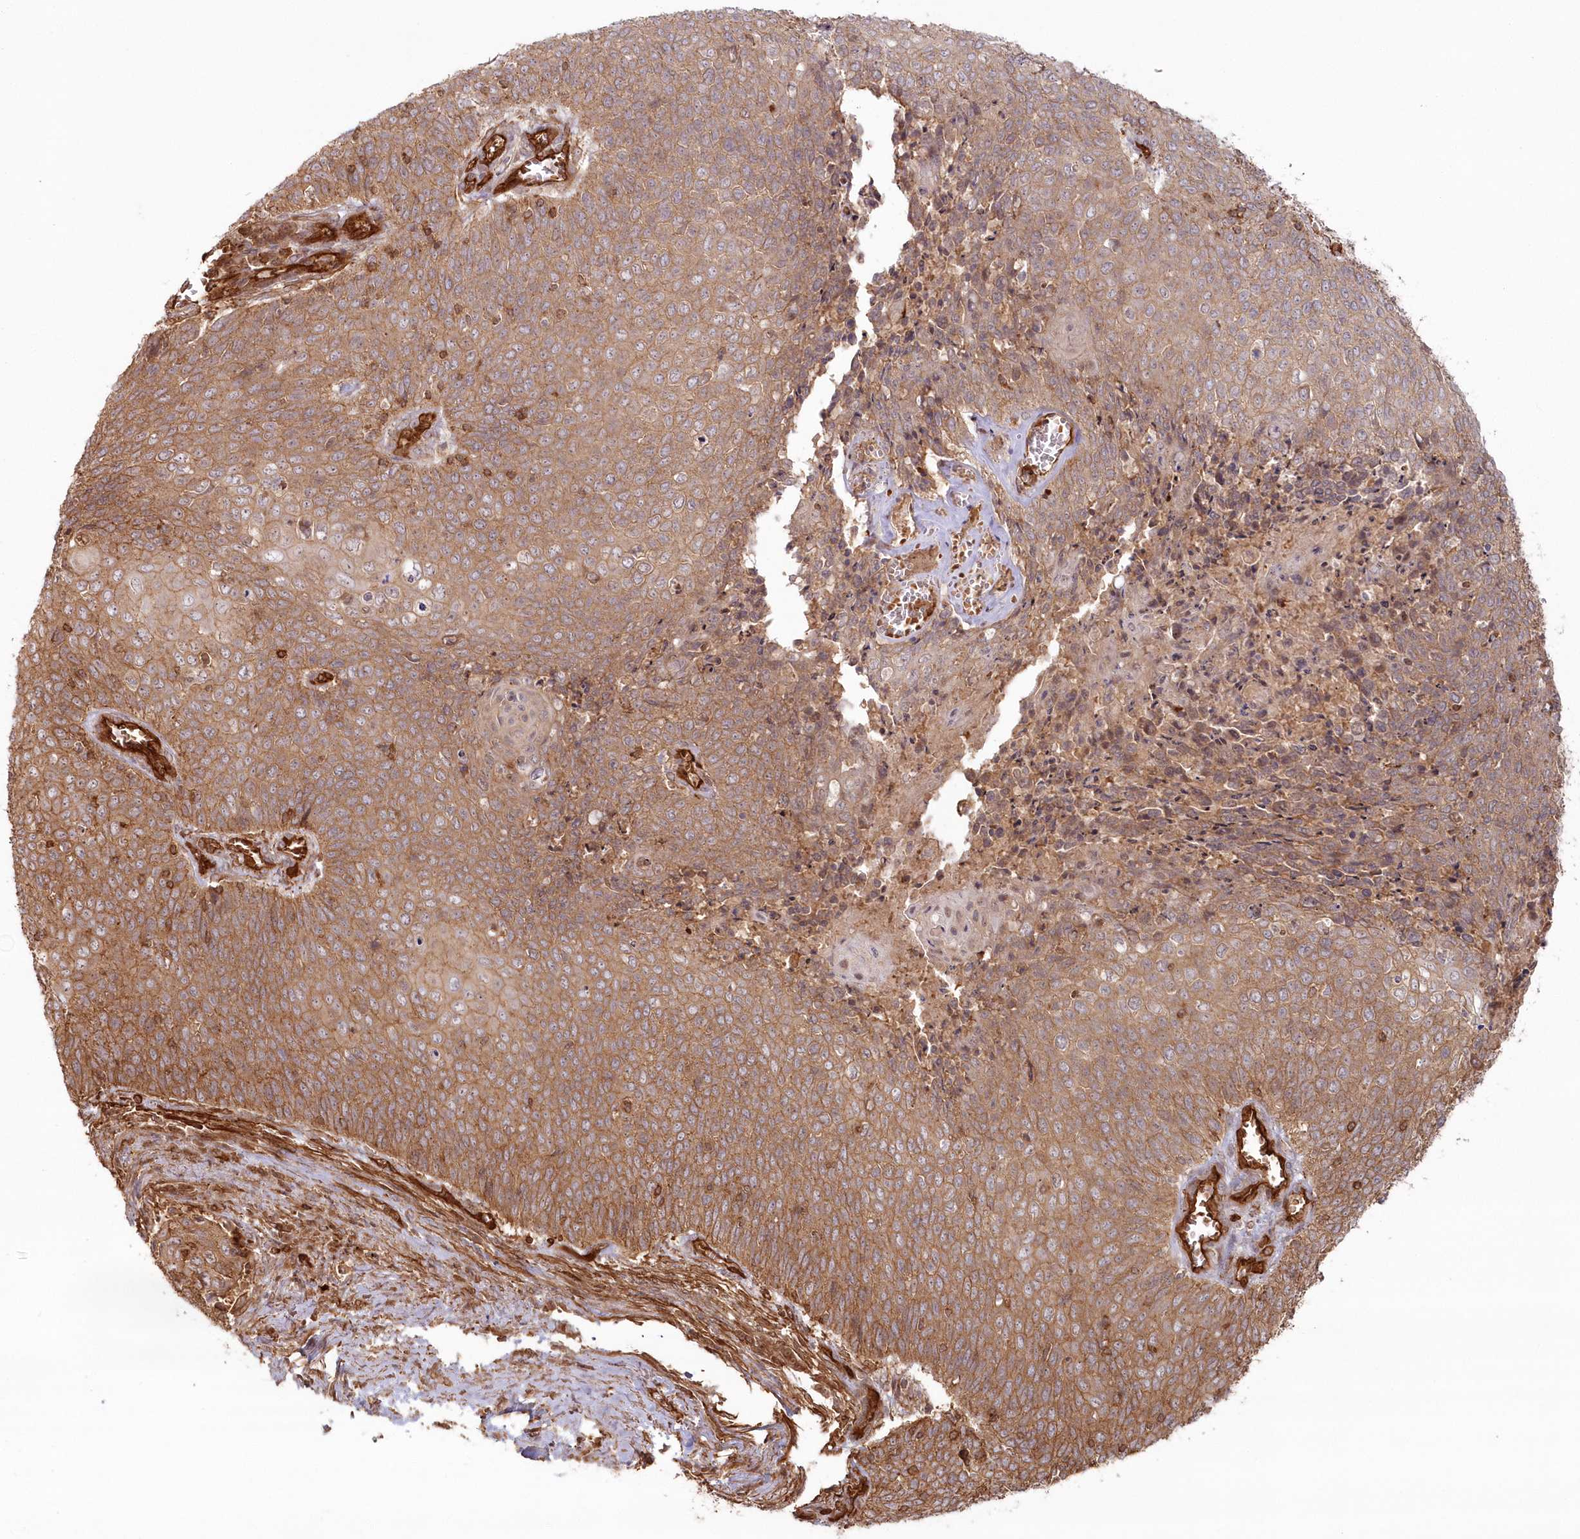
{"staining": {"intensity": "moderate", "quantity": ">75%", "location": "cytoplasmic/membranous"}, "tissue": "cervical cancer", "cell_type": "Tumor cells", "image_type": "cancer", "snomed": [{"axis": "morphology", "description": "Squamous cell carcinoma, NOS"}, {"axis": "topography", "description": "Cervix"}], "caption": "High-magnification brightfield microscopy of squamous cell carcinoma (cervical) stained with DAB (3,3'-diaminobenzidine) (brown) and counterstained with hematoxylin (blue). tumor cells exhibit moderate cytoplasmic/membranous positivity is identified in about>75% of cells. Nuclei are stained in blue.", "gene": "RGCC", "patient": {"sex": "female", "age": 39}}